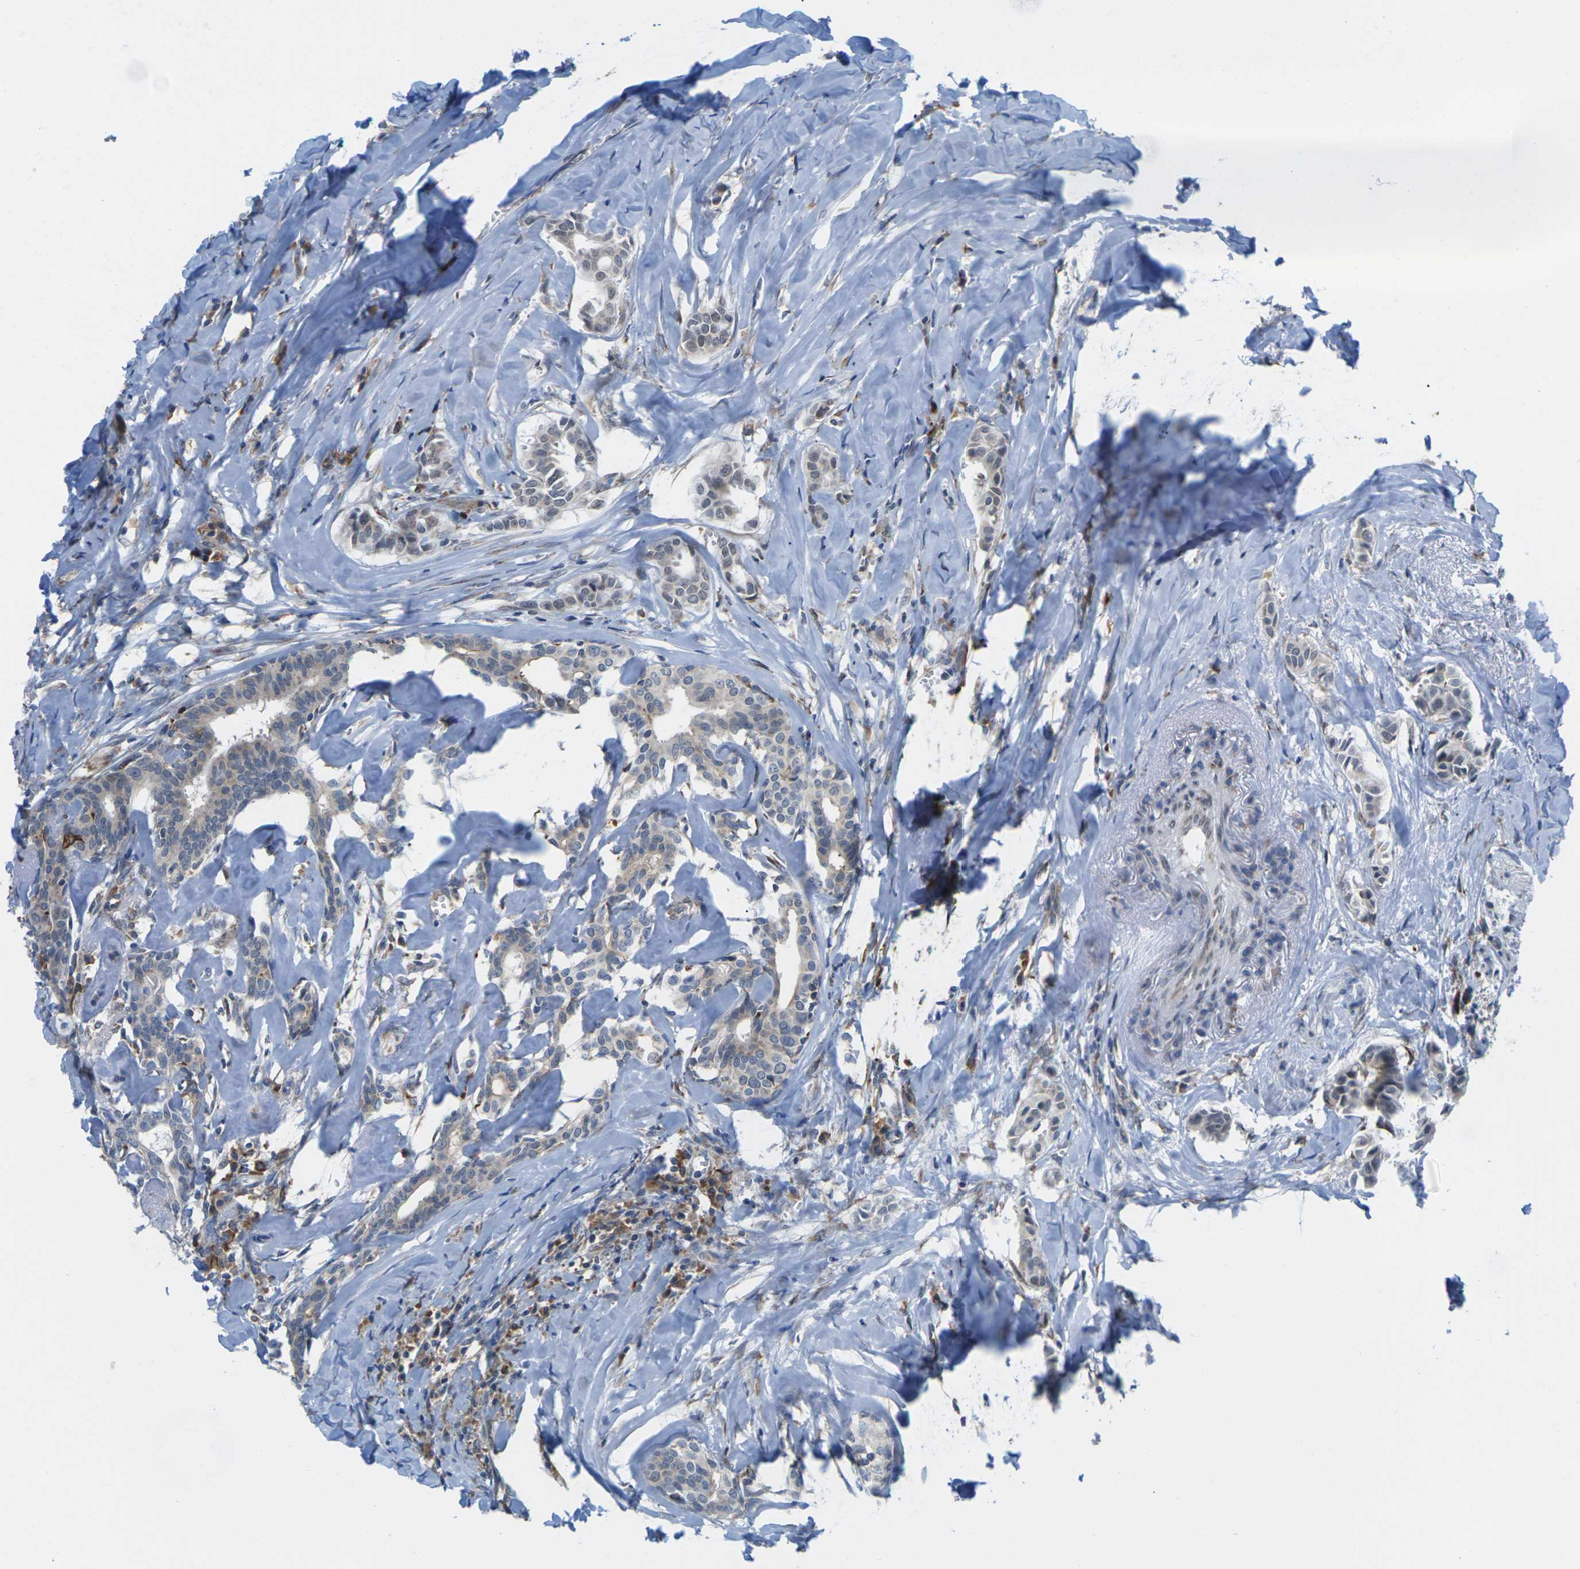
{"staining": {"intensity": "negative", "quantity": "none", "location": "none"}, "tissue": "head and neck cancer", "cell_type": "Tumor cells", "image_type": "cancer", "snomed": [{"axis": "morphology", "description": "Adenocarcinoma, NOS"}, {"axis": "topography", "description": "Salivary gland"}, {"axis": "topography", "description": "Head-Neck"}], "caption": "This is an IHC image of human head and neck cancer. There is no positivity in tumor cells.", "gene": "PDZK1IP1", "patient": {"sex": "female", "age": 59}}